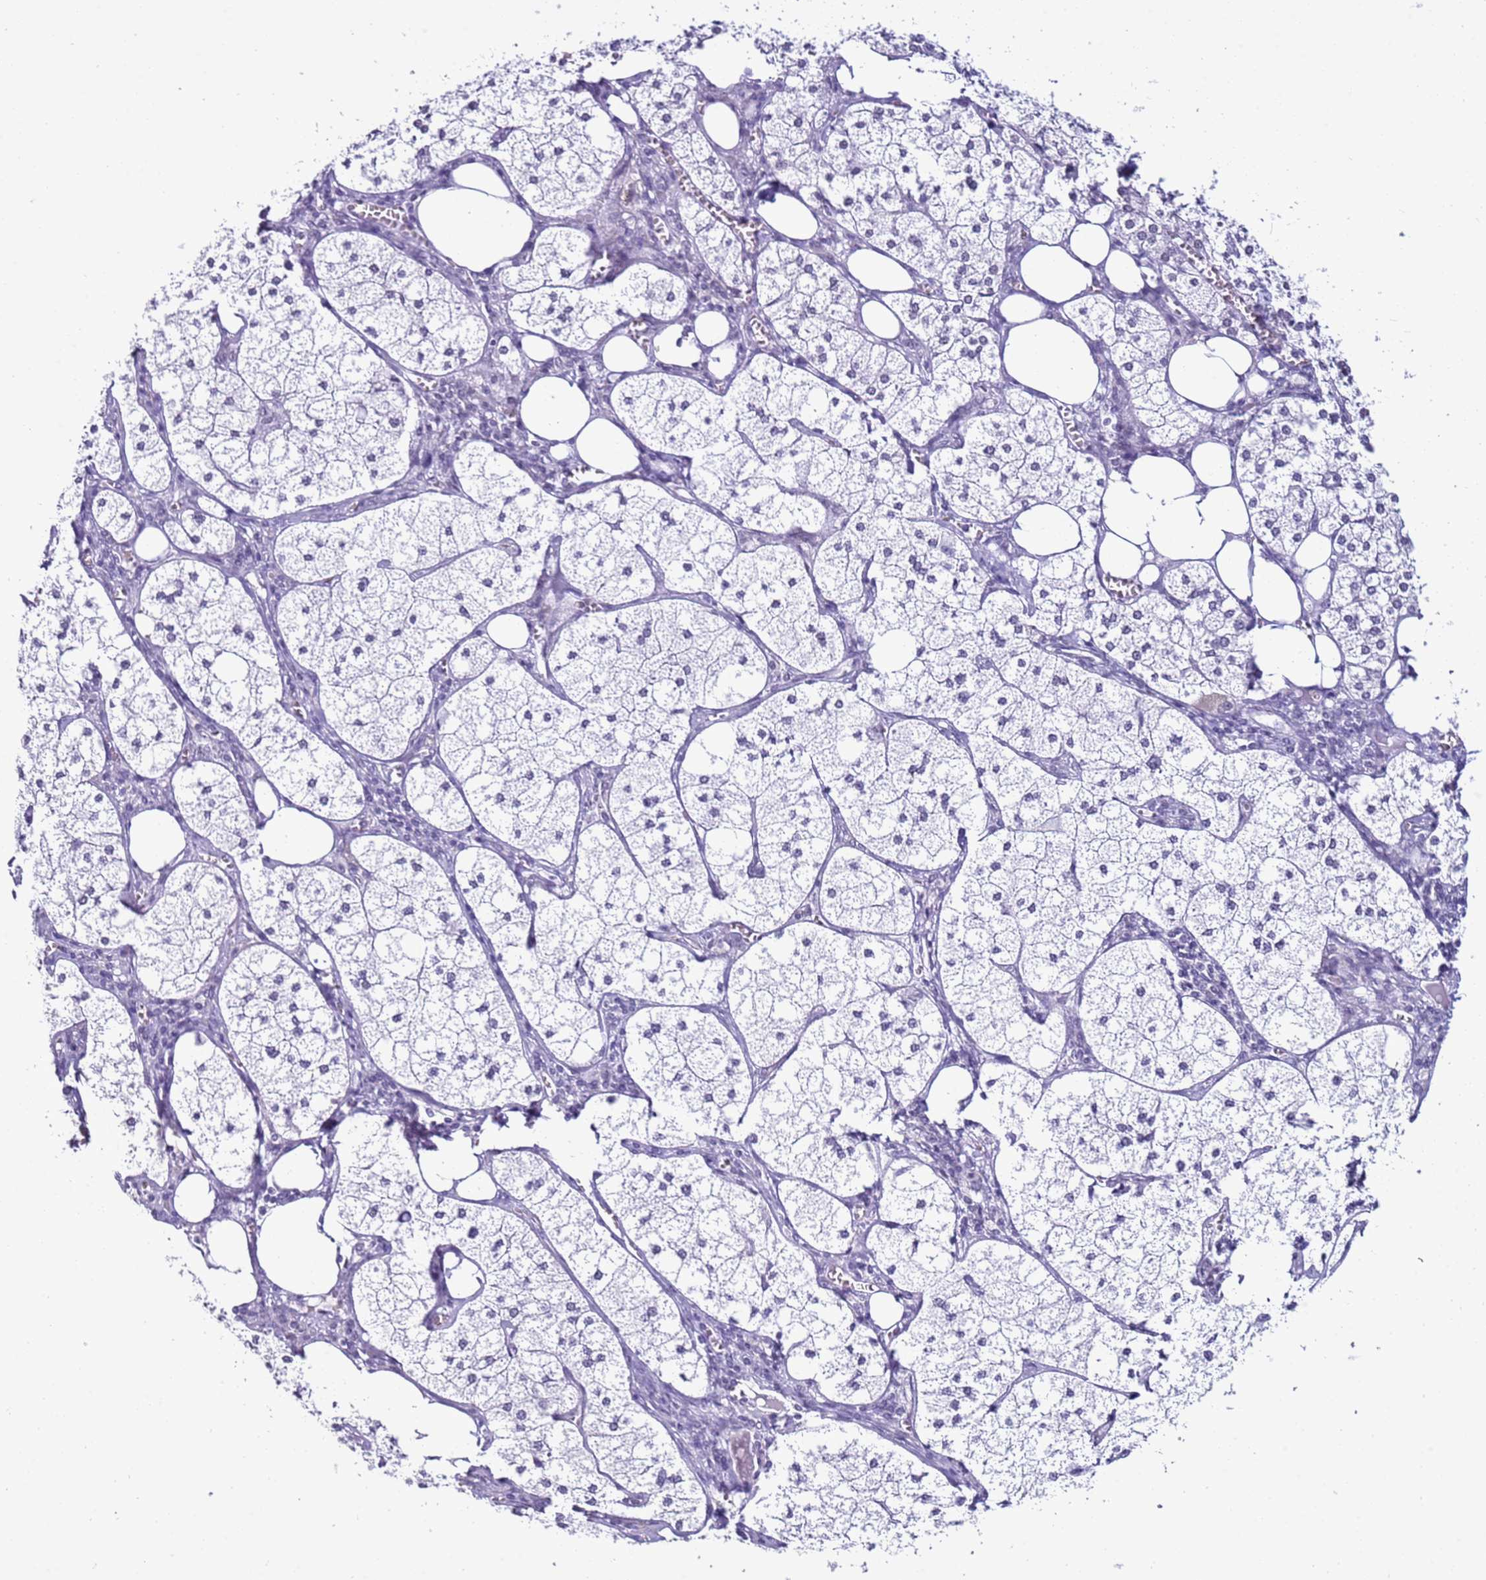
{"staining": {"intensity": "weak", "quantity": "25%-75%", "location": "nuclear"}, "tissue": "adrenal gland", "cell_type": "Glandular cells", "image_type": "normal", "snomed": [{"axis": "morphology", "description": "Normal tissue, NOS"}, {"axis": "topography", "description": "Adrenal gland"}], "caption": "Glandular cells display low levels of weak nuclear positivity in approximately 25%-75% of cells in normal human adrenal gland. (Stains: DAB in brown, nuclei in blue, Microscopy: brightfield microscopy at high magnification).", "gene": "DHX15", "patient": {"sex": "female", "age": 61}}